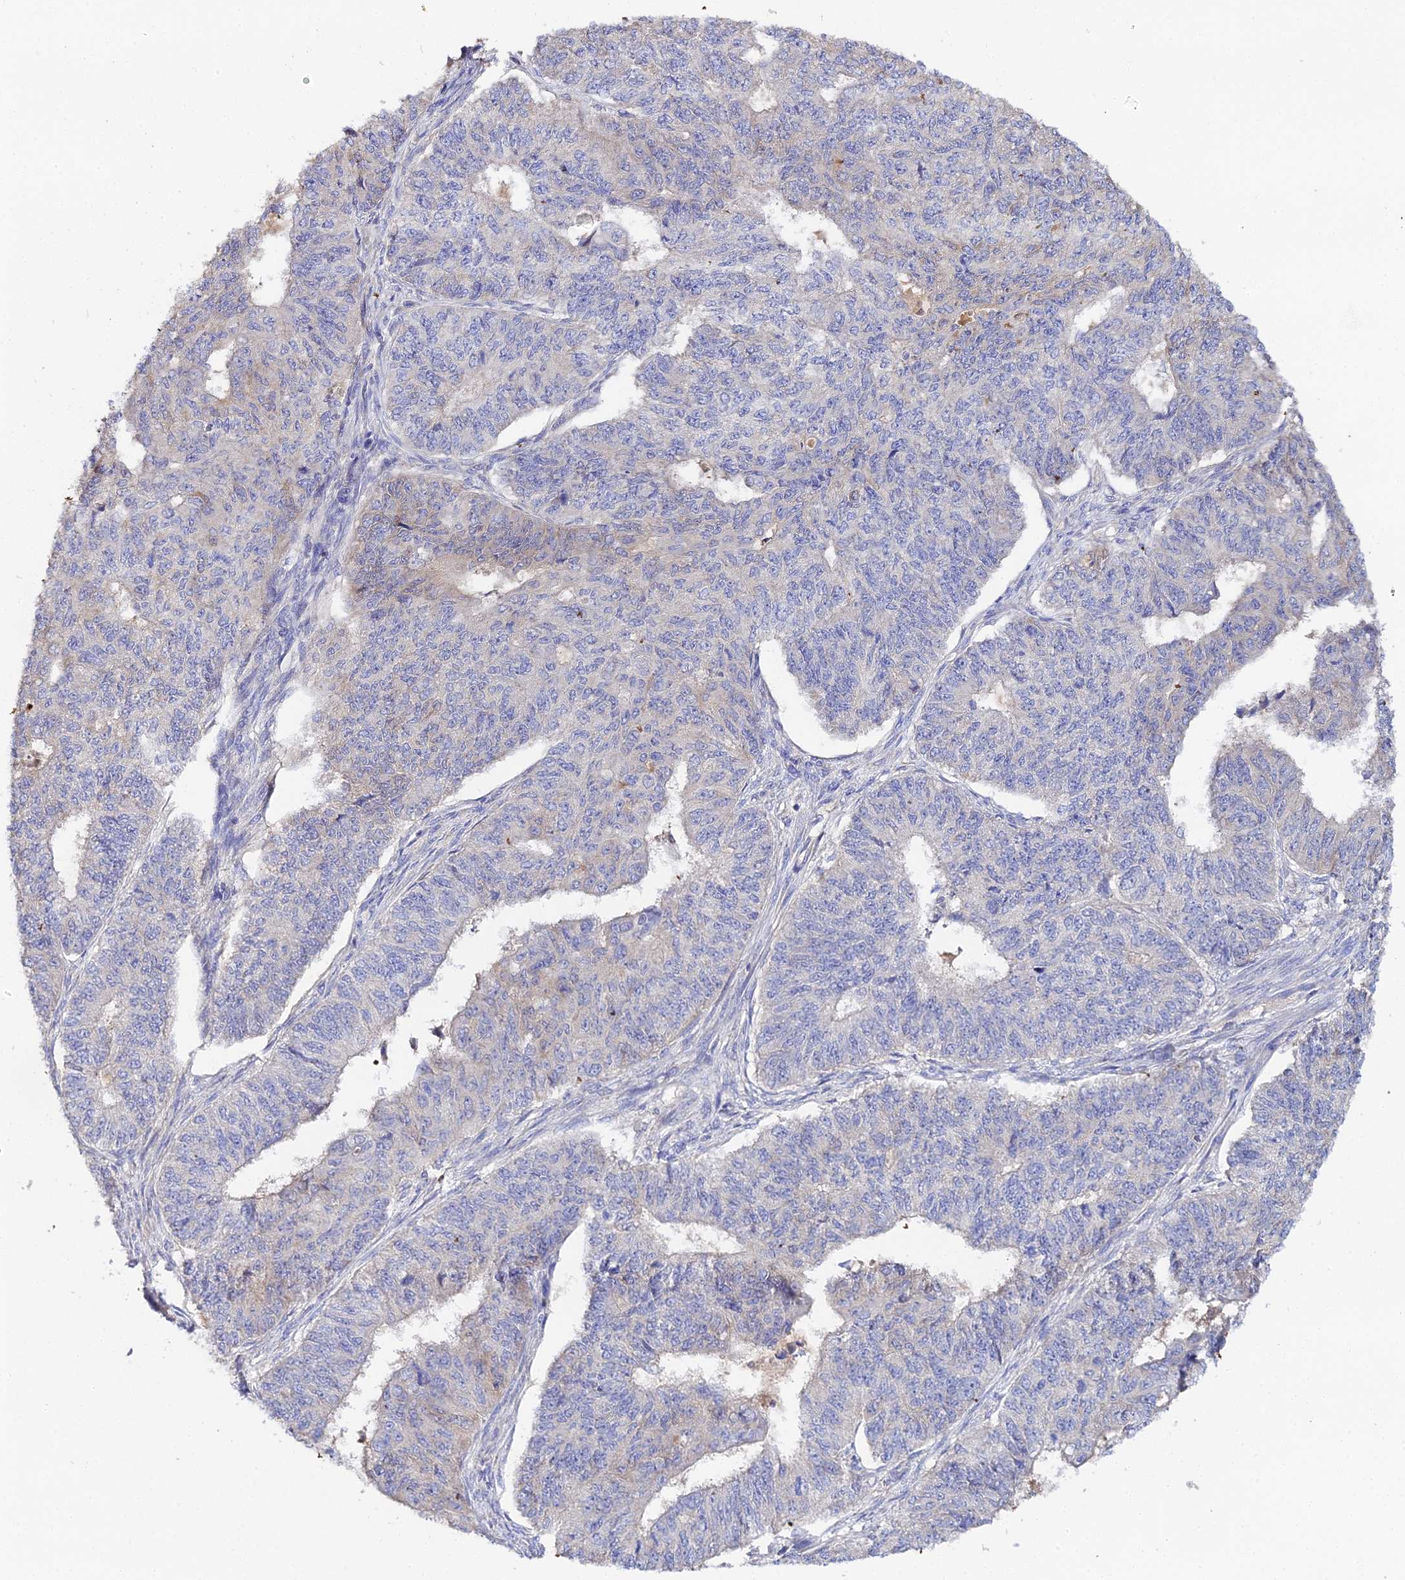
{"staining": {"intensity": "weak", "quantity": "<25%", "location": "cytoplasmic/membranous"}, "tissue": "endometrial cancer", "cell_type": "Tumor cells", "image_type": "cancer", "snomed": [{"axis": "morphology", "description": "Adenocarcinoma, NOS"}, {"axis": "topography", "description": "Endometrium"}], "caption": "Immunohistochemical staining of human endometrial cancer (adenocarcinoma) reveals no significant staining in tumor cells.", "gene": "SCX", "patient": {"sex": "female", "age": 32}}